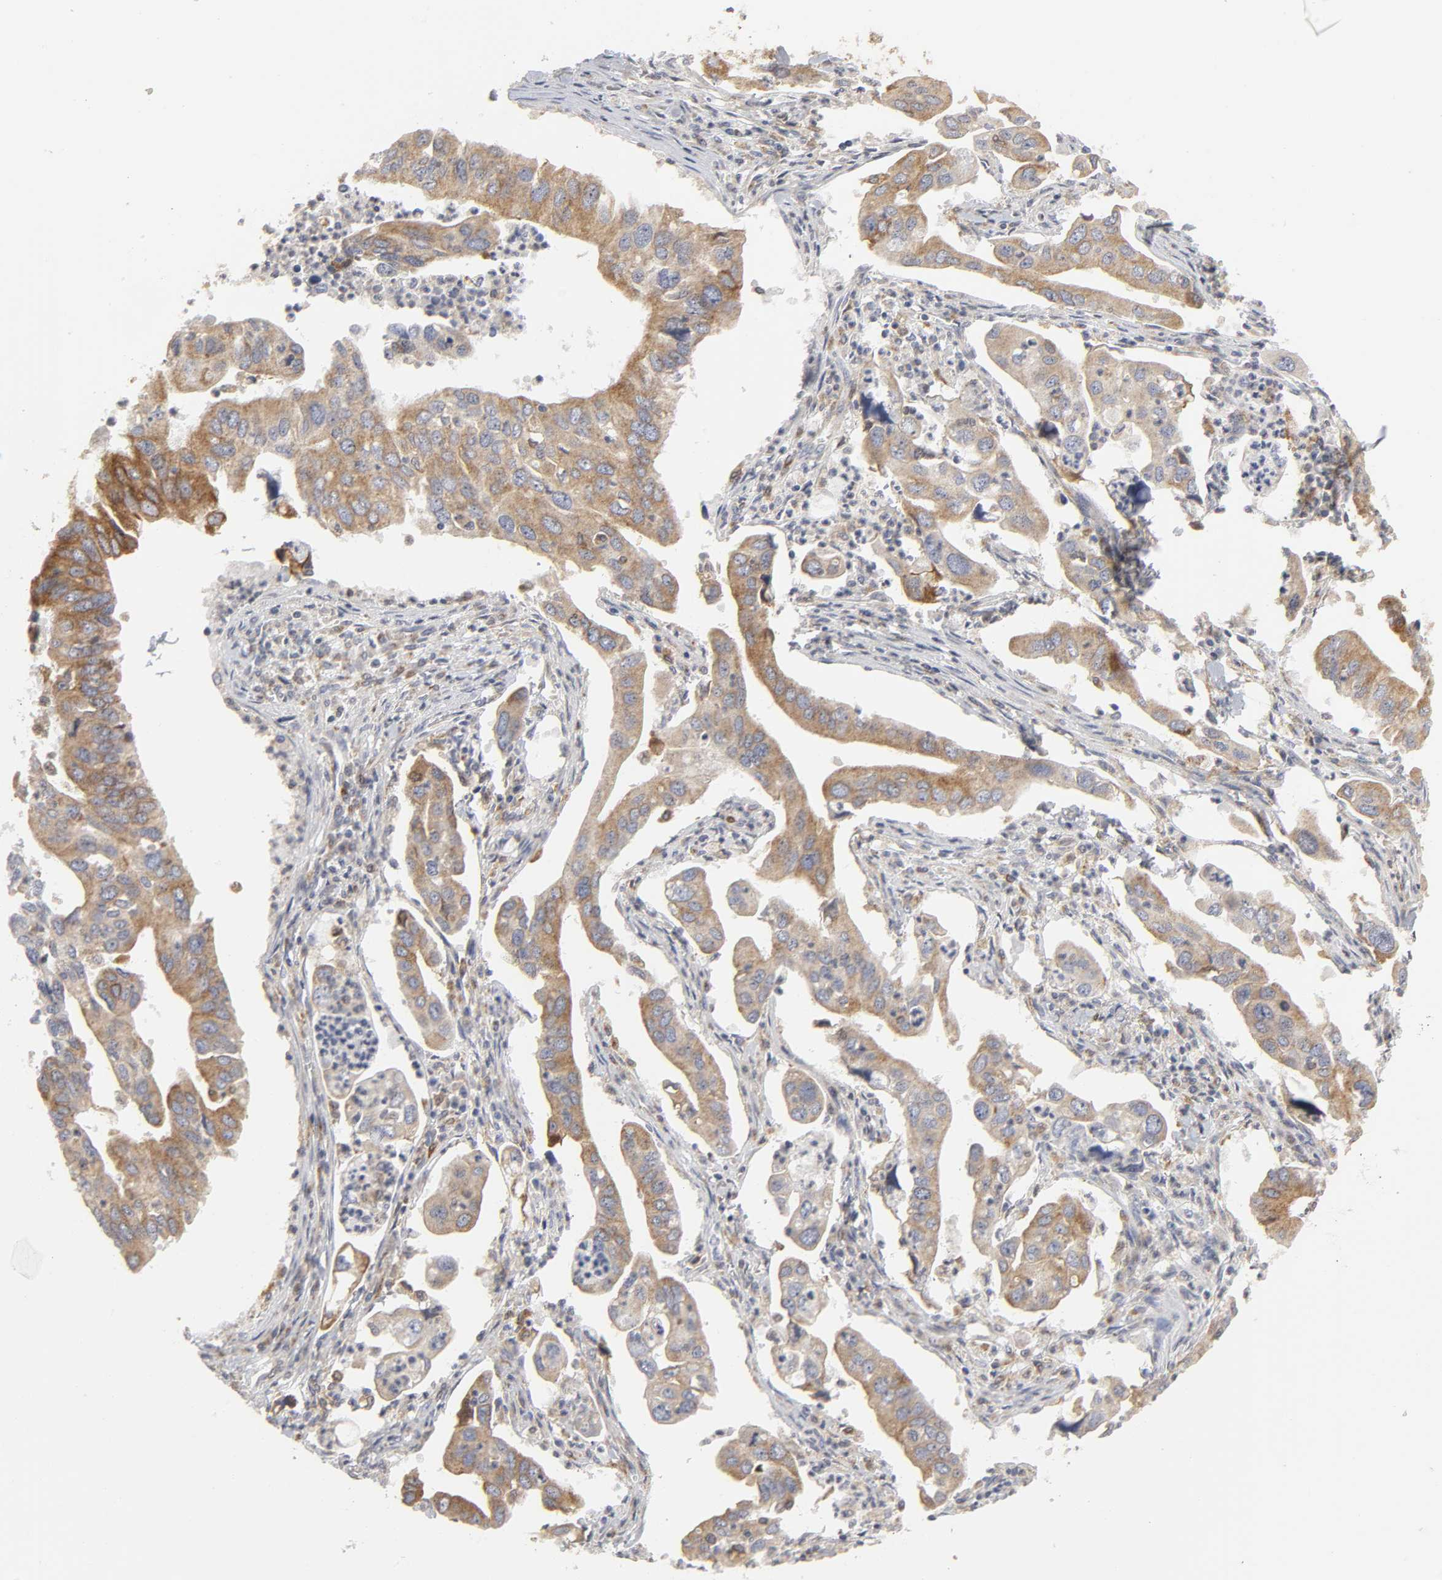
{"staining": {"intensity": "moderate", "quantity": ">75%", "location": "cytoplasmic/membranous"}, "tissue": "lung cancer", "cell_type": "Tumor cells", "image_type": "cancer", "snomed": [{"axis": "morphology", "description": "Adenocarcinoma, NOS"}, {"axis": "topography", "description": "Lung"}], "caption": "A high-resolution image shows IHC staining of lung adenocarcinoma, which displays moderate cytoplasmic/membranous expression in about >75% of tumor cells. (Brightfield microscopy of DAB IHC at high magnification).", "gene": "POR", "patient": {"sex": "male", "age": 48}}